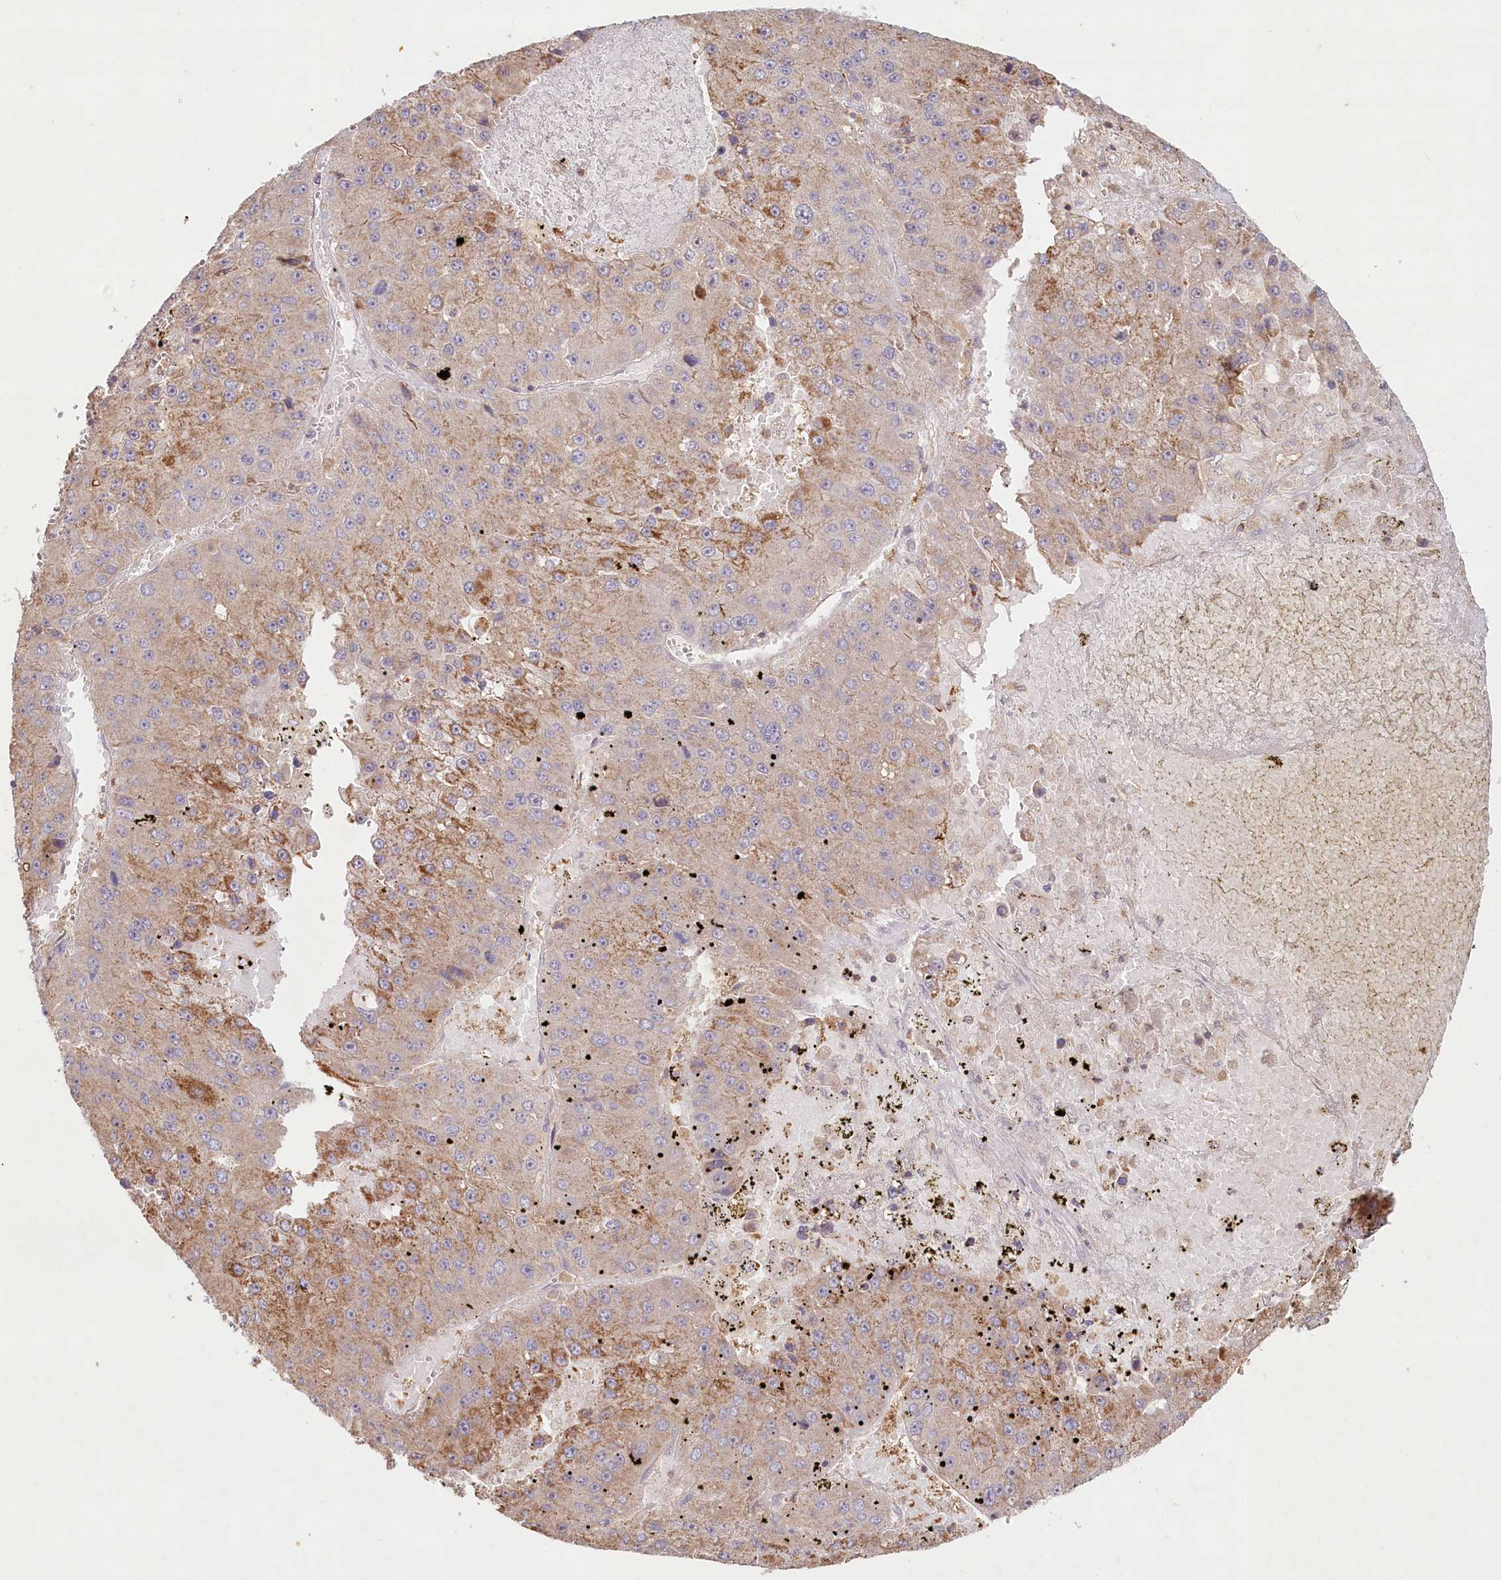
{"staining": {"intensity": "moderate", "quantity": "<25%", "location": "cytoplasmic/membranous"}, "tissue": "liver cancer", "cell_type": "Tumor cells", "image_type": "cancer", "snomed": [{"axis": "morphology", "description": "Carcinoma, Hepatocellular, NOS"}, {"axis": "topography", "description": "Liver"}], "caption": "Protein expression analysis of liver cancer displays moderate cytoplasmic/membranous staining in about <25% of tumor cells. (Stains: DAB (3,3'-diaminobenzidine) in brown, nuclei in blue, Microscopy: brightfield microscopy at high magnification).", "gene": "HAL", "patient": {"sex": "female", "age": 73}}